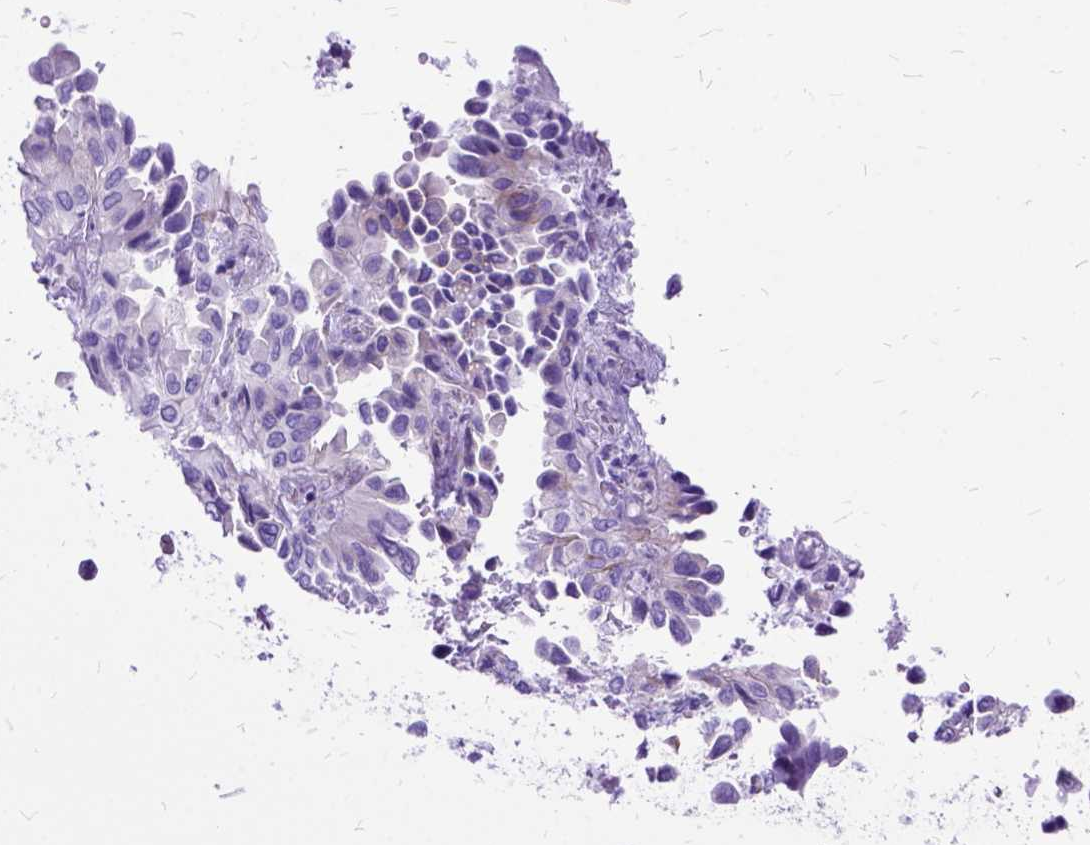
{"staining": {"intensity": "negative", "quantity": "none", "location": "none"}, "tissue": "lung cancer", "cell_type": "Tumor cells", "image_type": "cancer", "snomed": [{"axis": "morphology", "description": "Aneuploidy"}, {"axis": "morphology", "description": "Adenocarcinoma, NOS"}, {"axis": "morphology", "description": "Adenocarcinoma, metastatic, NOS"}, {"axis": "topography", "description": "Lymph node"}, {"axis": "topography", "description": "Lung"}], "caption": "Tumor cells show no significant expression in metastatic adenocarcinoma (lung). (DAB (3,3'-diaminobenzidine) immunohistochemistry with hematoxylin counter stain).", "gene": "DNAH2", "patient": {"sex": "female", "age": 48}}